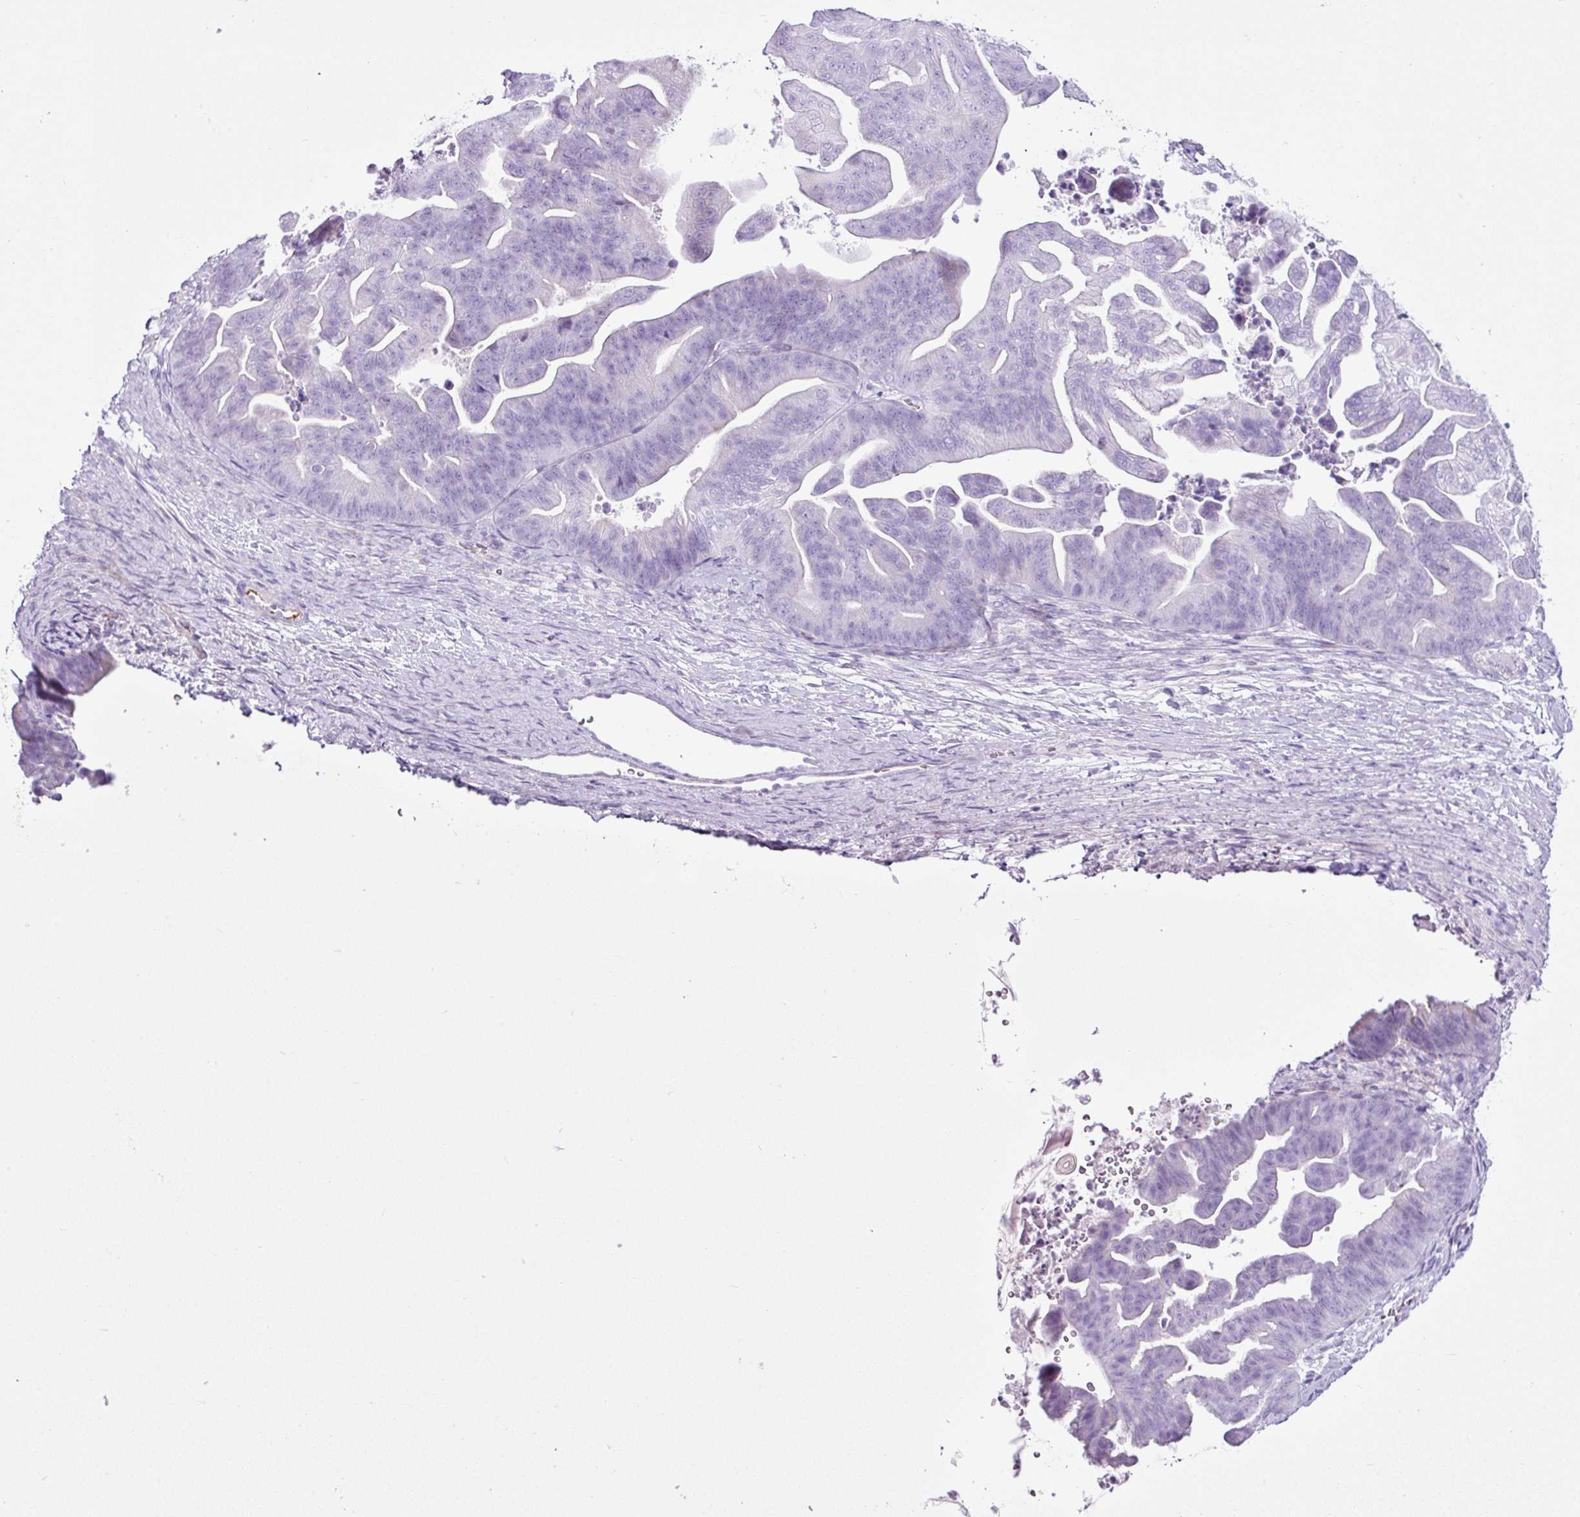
{"staining": {"intensity": "negative", "quantity": "none", "location": "none"}, "tissue": "ovarian cancer", "cell_type": "Tumor cells", "image_type": "cancer", "snomed": [{"axis": "morphology", "description": "Cystadenocarcinoma, mucinous, NOS"}, {"axis": "topography", "description": "Ovary"}], "caption": "This image is of ovarian cancer (mucinous cystadenocarcinoma) stained with IHC to label a protein in brown with the nuclei are counter-stained blue. There is no positivity in tumor cells.", "gene": "LILRB4", "patient": {"sex": "female", "age": 67}}